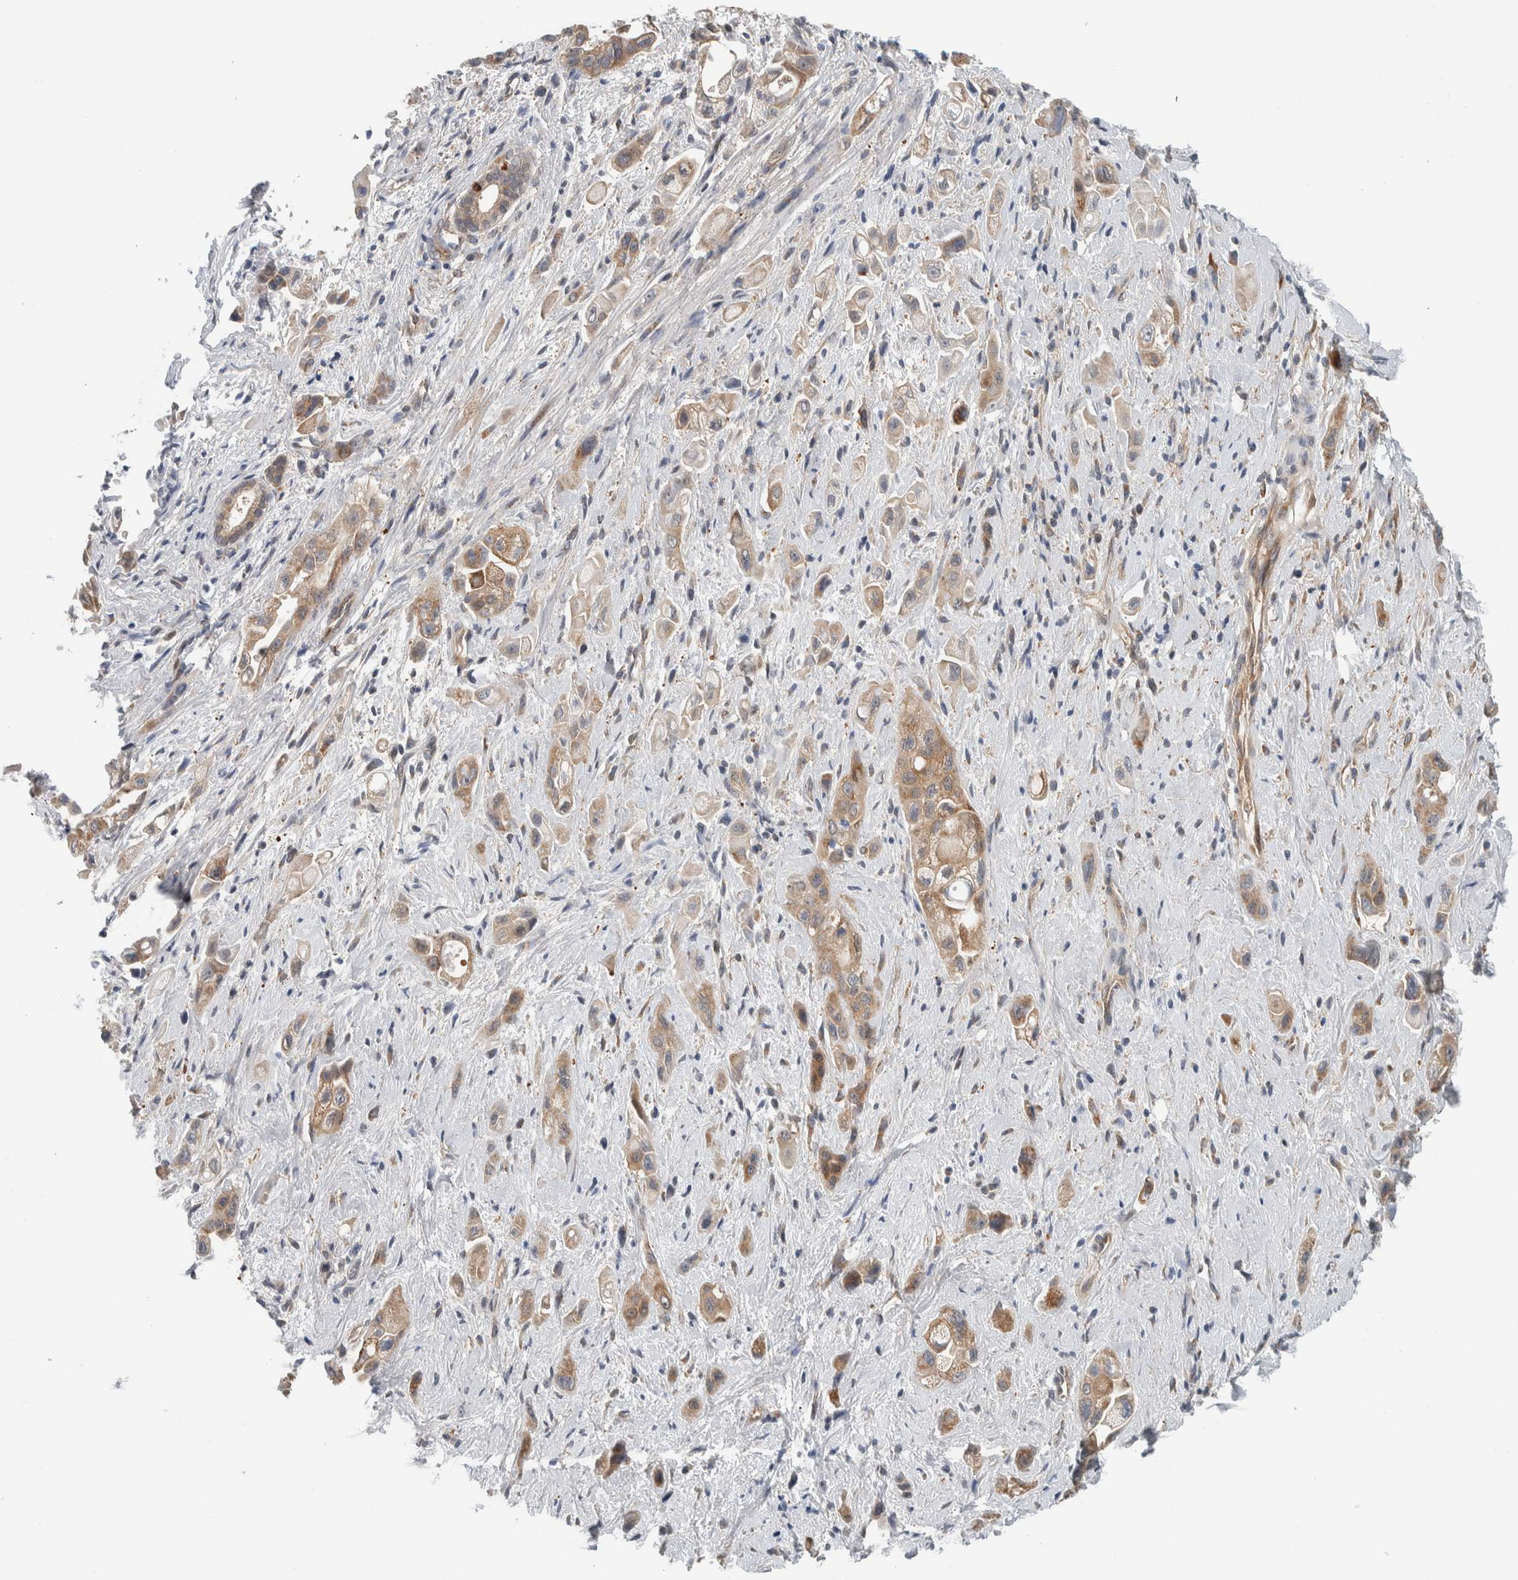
{"staining": {"intensity": "moderate", "quantity": ">75%", "location": "cytoplasmic/membranous"}, "tissue": "pancreatic cancer", "cell_type": "Tumor cells", "image_type": "cancer", "snomed": [{"axis": "morphology", "description": "Adenocarcinoma, NOS"}, {"axis": "topography", "description": "Pancreas"}], "caption": "An image of human adenocarcinoma (pancreatic) stained for a protein exhibits moderate cytoplasmic/membranous brown staining in tumor cells. (Stains: DAB (3,3'-diaminobenzidine) in brown, nuclei in blue, Microscopy: brightfield microscopy at high magnification).", "gene": "RERE", "patient": {"sex": "female", "age": 66}}